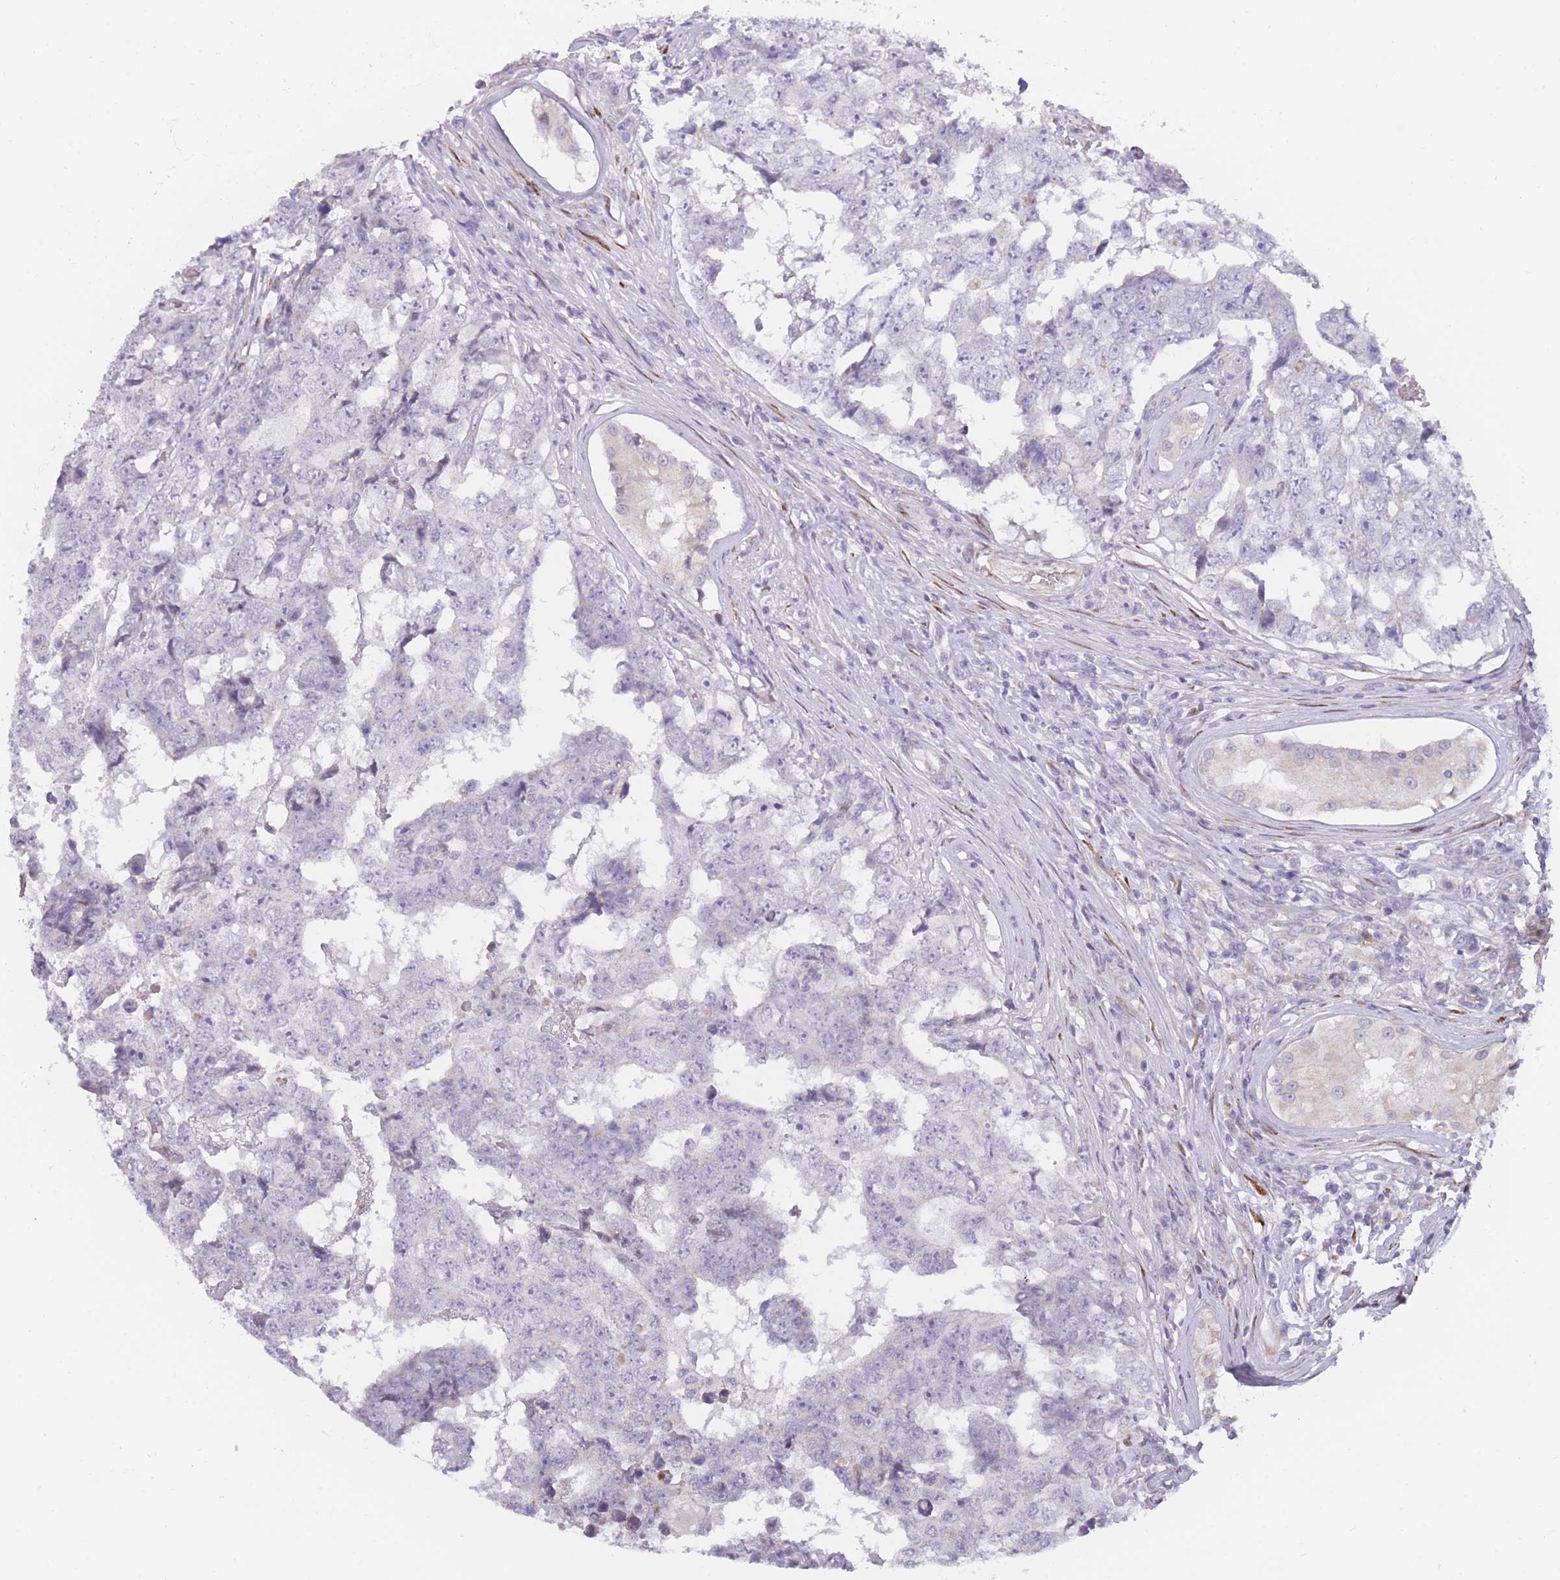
{"staining": {"intensity": "negative", "quantity": "none", "location": "none"}, "tissue": "testis cancer", "cell_type": "Tumor cells", "image_type": "cancer", "snomed": [{"axis": "morphology", "description": "Carcinoma, Embryonal, NOS"}, {"axis": "topography", "description": "Testis"}], "caption": "The immunohistochemistry (IHC) image has no significant expression in tumor cells of testis embryonal carcinoma tissue. The staining is performed using DAB brown chromogen with nuclei counter-stained in using hematoxylin.", "gene": "CCNQ", "patient": {"sex": "male", "age": 25}}